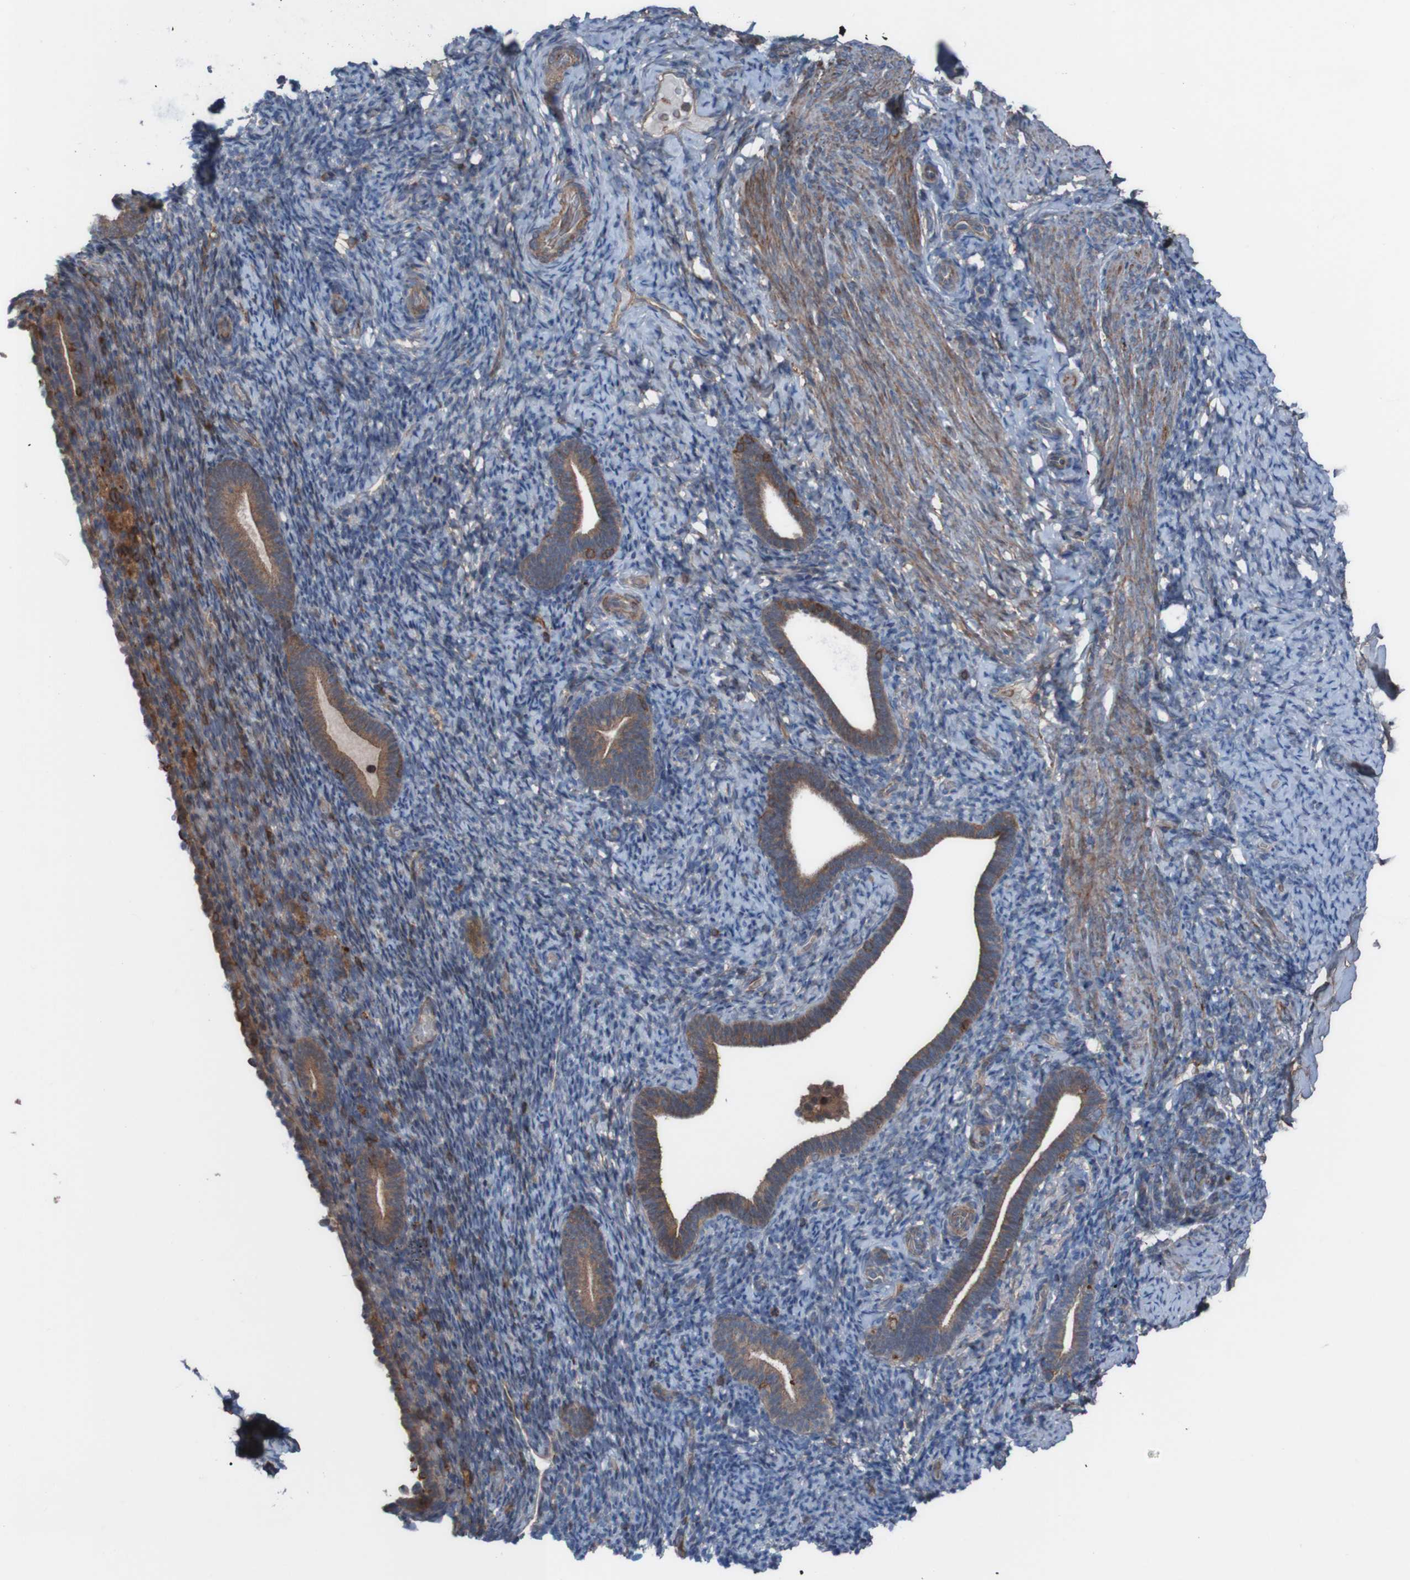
{"staining": {"intensity": "moderate", "quantity": "<25%", "location": "cytoplasmic/membranous"}, "tissue": "endometrium", "cell_type": "Cells in endometrial stroma", "image_type": "normal", "snomed": [{"axis": "morphology", "description": "Normal tissue, NOS"}, {"axis": "topography", "description": "Endometrium"}], "caption": "Immunohistochemical staining of unremarkable endometrium reveals <25% levels of moderate cytoplasmic/membranous protein staining in about <25% of cells in endometrial stroma.", "gene": "PDGFB", "patient": {"sex": "female", "age": 51}}